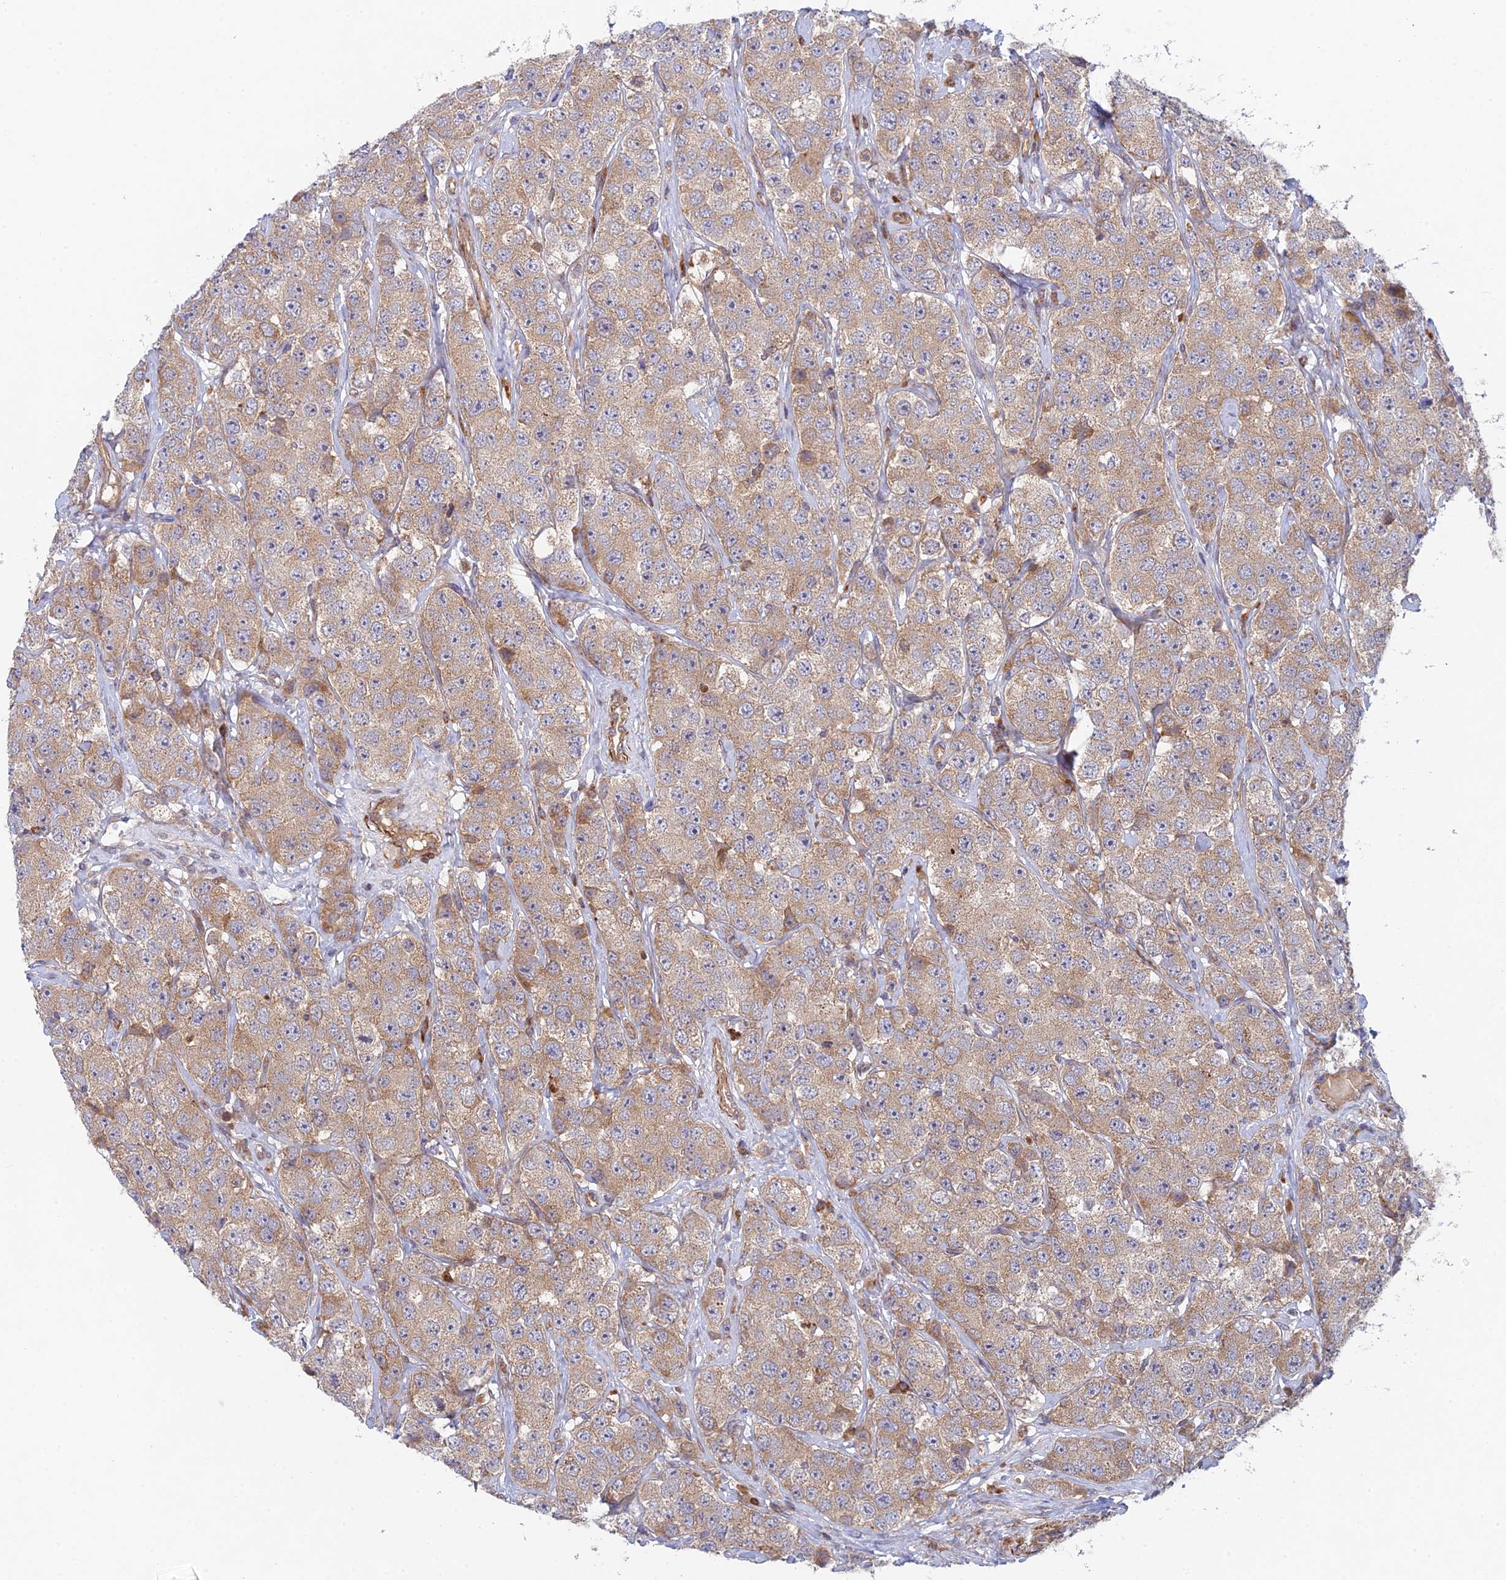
{"staining": {"intensity": "weak", "quantity": ">75%", "location": "cytoplasmic/membranous"}, "tissue": "testis cancer", "cell_type": "Tumor cells", "image_type": "cancer", "snomed": [{"axis": "morphology", "description": "Seminoma, NOS"}, {"axis": "topography", "description": "Testis"}], "caption": "A photomicrograph of seminoma (testis) stained for a protein displays weak cytoplasmic/membranous brown staining in tumor cells.", "gene": "INCA1", "patient": {"sex": "male", "age": 28}}